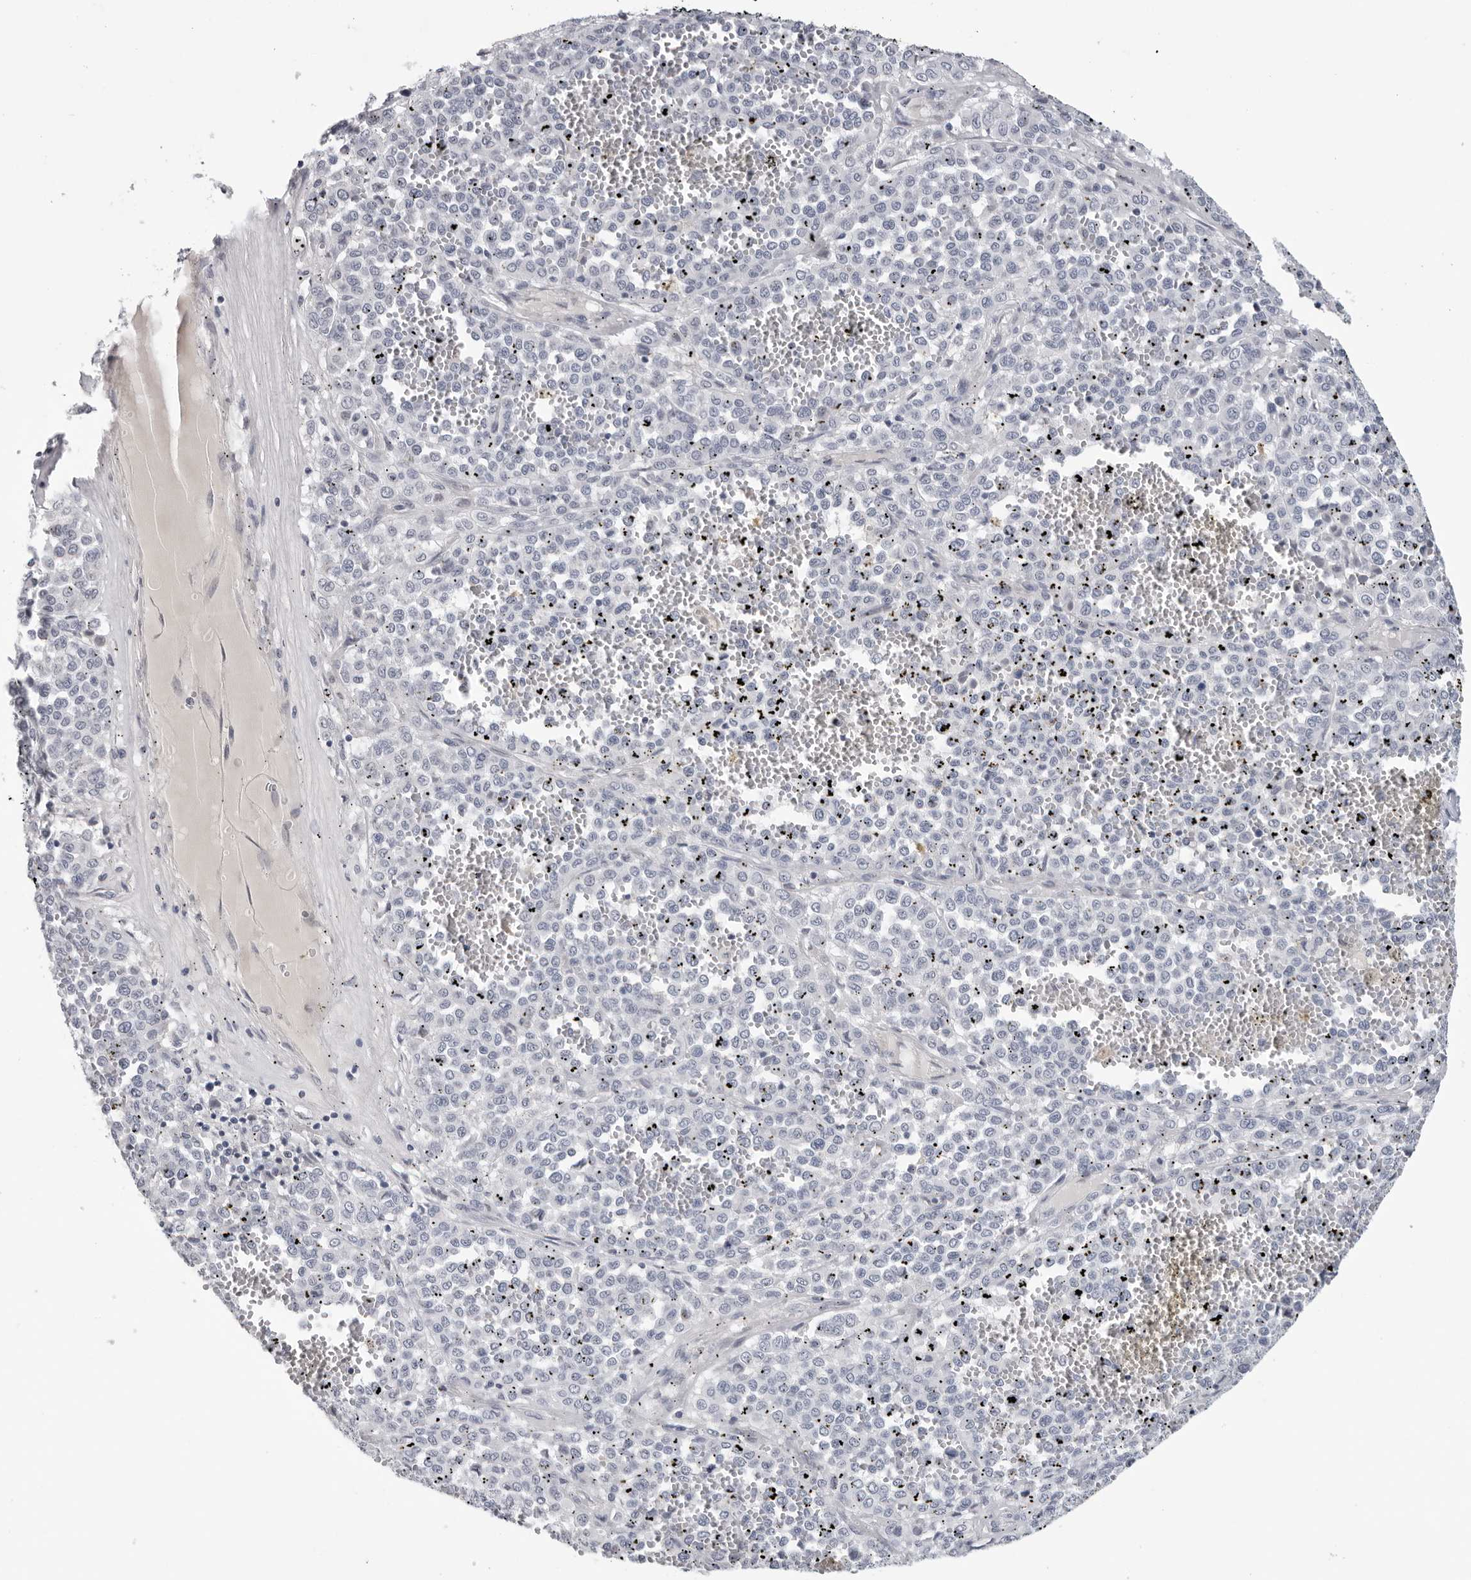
{"staining": {"intensity": "negative", "quantity": "none", "location": "none"}, "tissue": "melanoma", "cell_type": "Tumor cells", "image_type": "cancer", "snomed": [{"axis": "morphology", "description": "Malignant melanoma, Metastatic site"}, {"axis": "topography", "description": "Pancreas"}], "caption": "Immunohistochemistry of human malignant melanoma (metastatic site) displays no expression in tumor cells.", "gene": "ZNF502", "patient": {"sex": "female", "age": 30}}